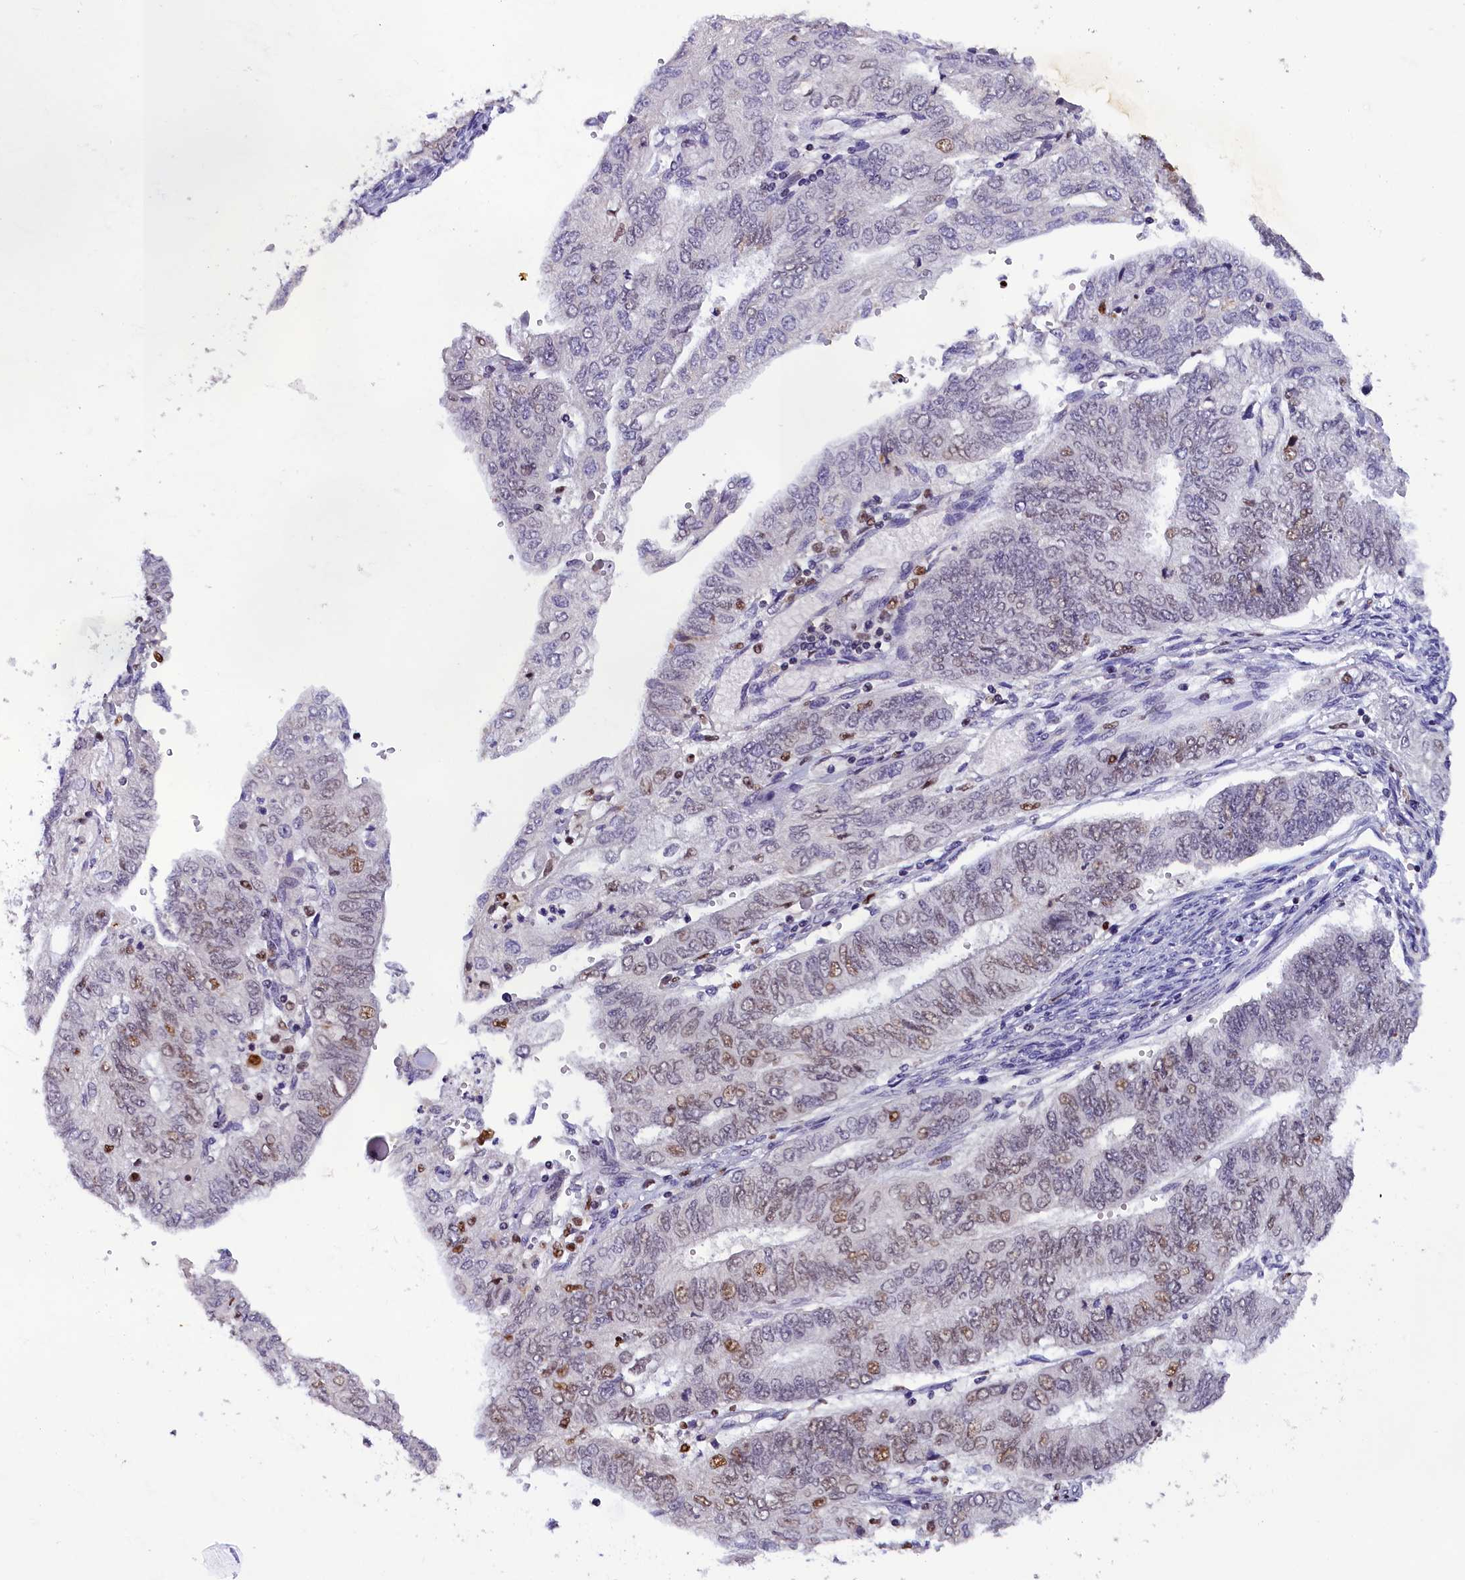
{"staining": {"intensity": "moderate", "quantity": "<25%", "location": "nuclear"}, "tissue": "endometrial cancer", "cell_type": "Tumor cells", "image_type": "cancer", "snomed": [{"axis": "morphology", "description": "Adenocarcinoma, NOS"}, {"axis": "topography", "description": "Endometrium"}], "caption": "Immunohistochemical staining of human endometrial cancer (adenocarcinoma) displays low levels of moderate nuclear protein expression in approximately <25% of tumor cells.", "gene": "BTBD9", "patient": {"sex": "female", "age": 68}}